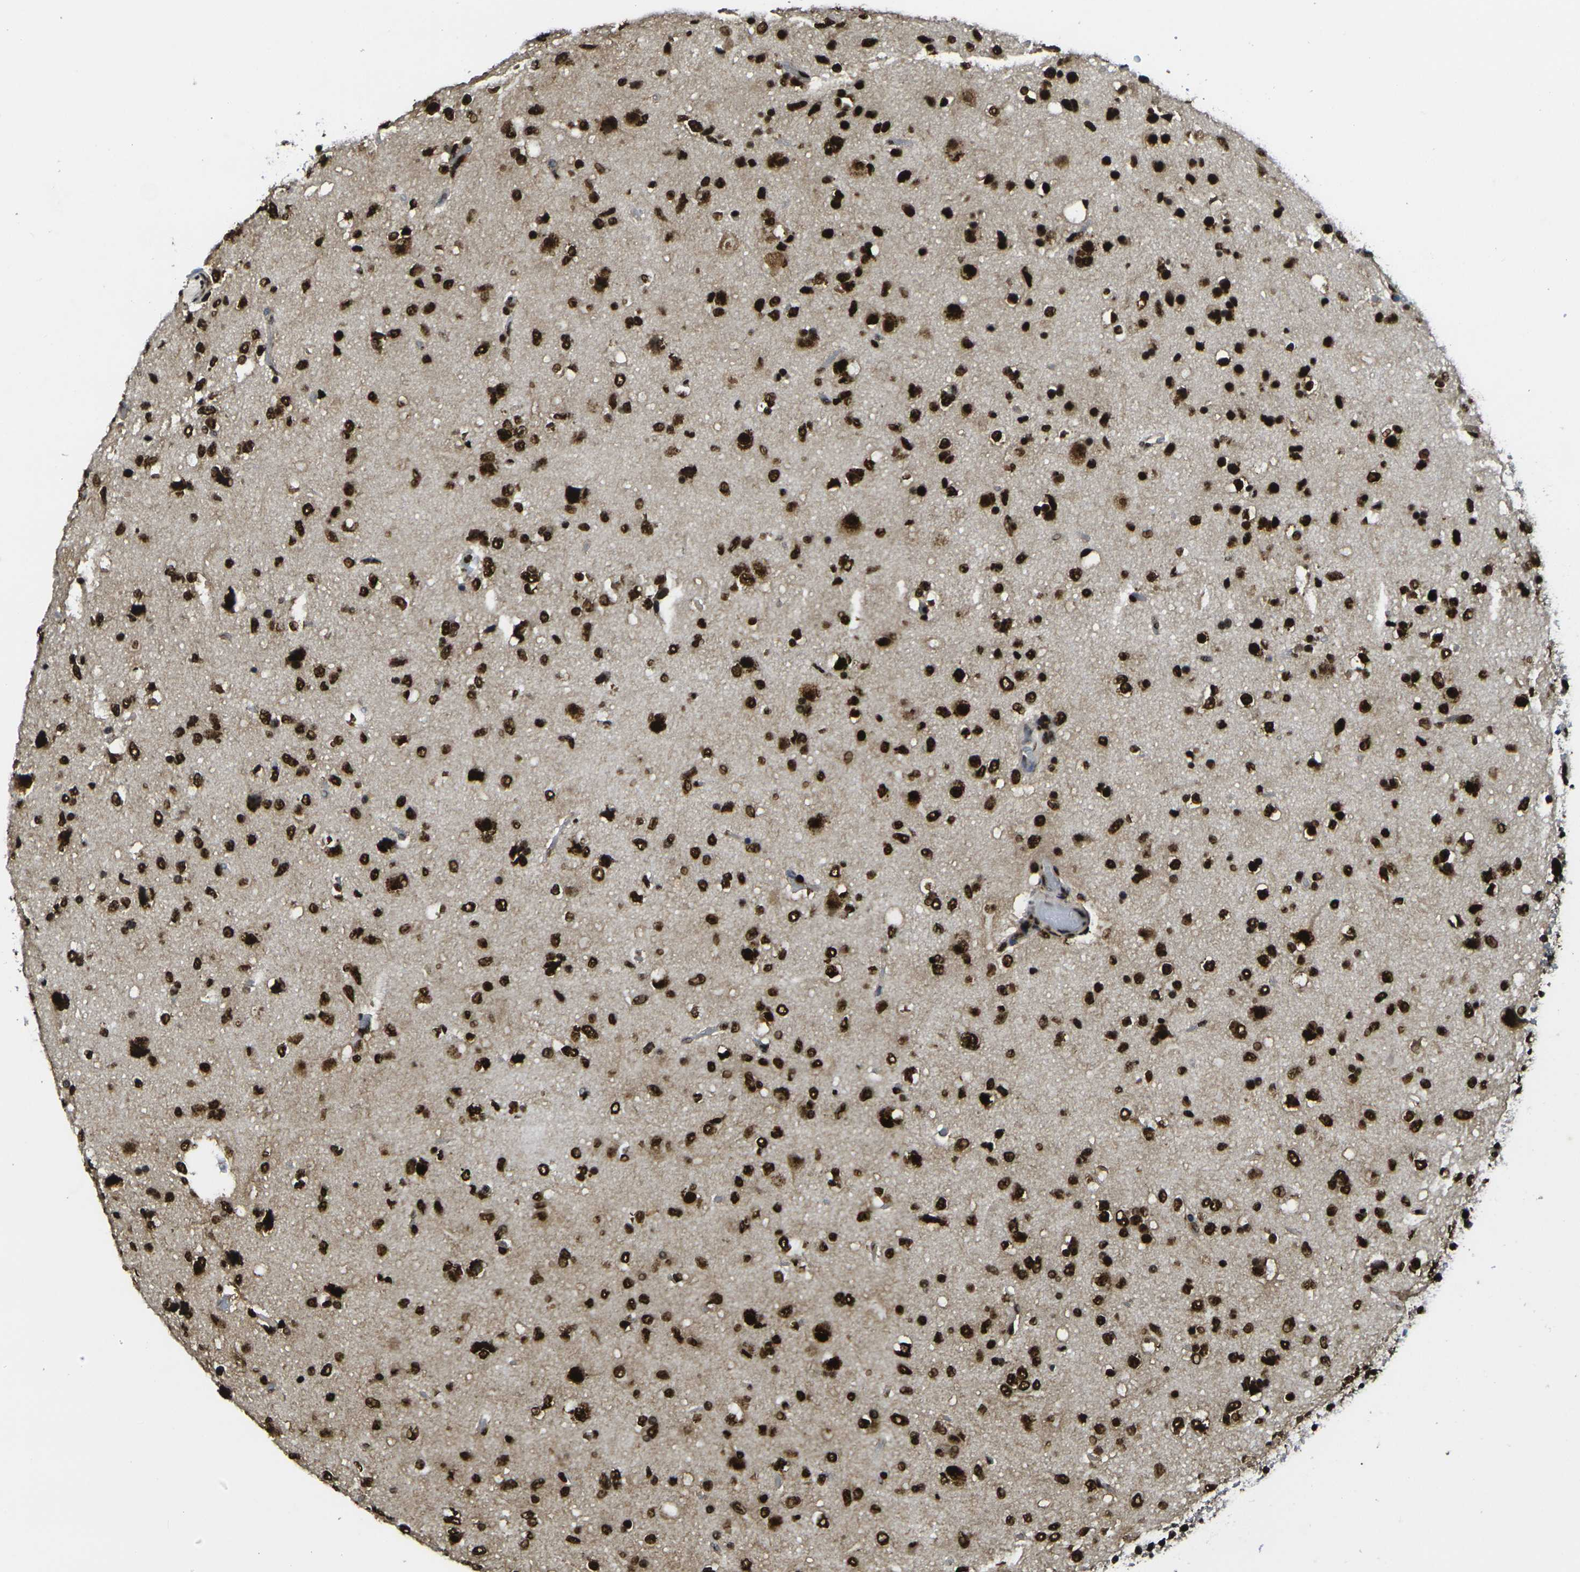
{"staining": {"intensity": "strong", "quantity": ">75%", "location": "nuclear"}, "tissue": "glioma", "cell_type": "Tumor cells", "image_type": "cancer", "snomed": [{"axis": "morphology", "description": "Glioma, malignant, Low grade"}, {"axis": "topography", "description": "Brain"}], "caption": "Strong nuclear expression for a protein is seen in about >75% of tumor cells of glioma using IHC.", "gene": "SMARCC1", "patient": {"sex": "male", "age": 77}}